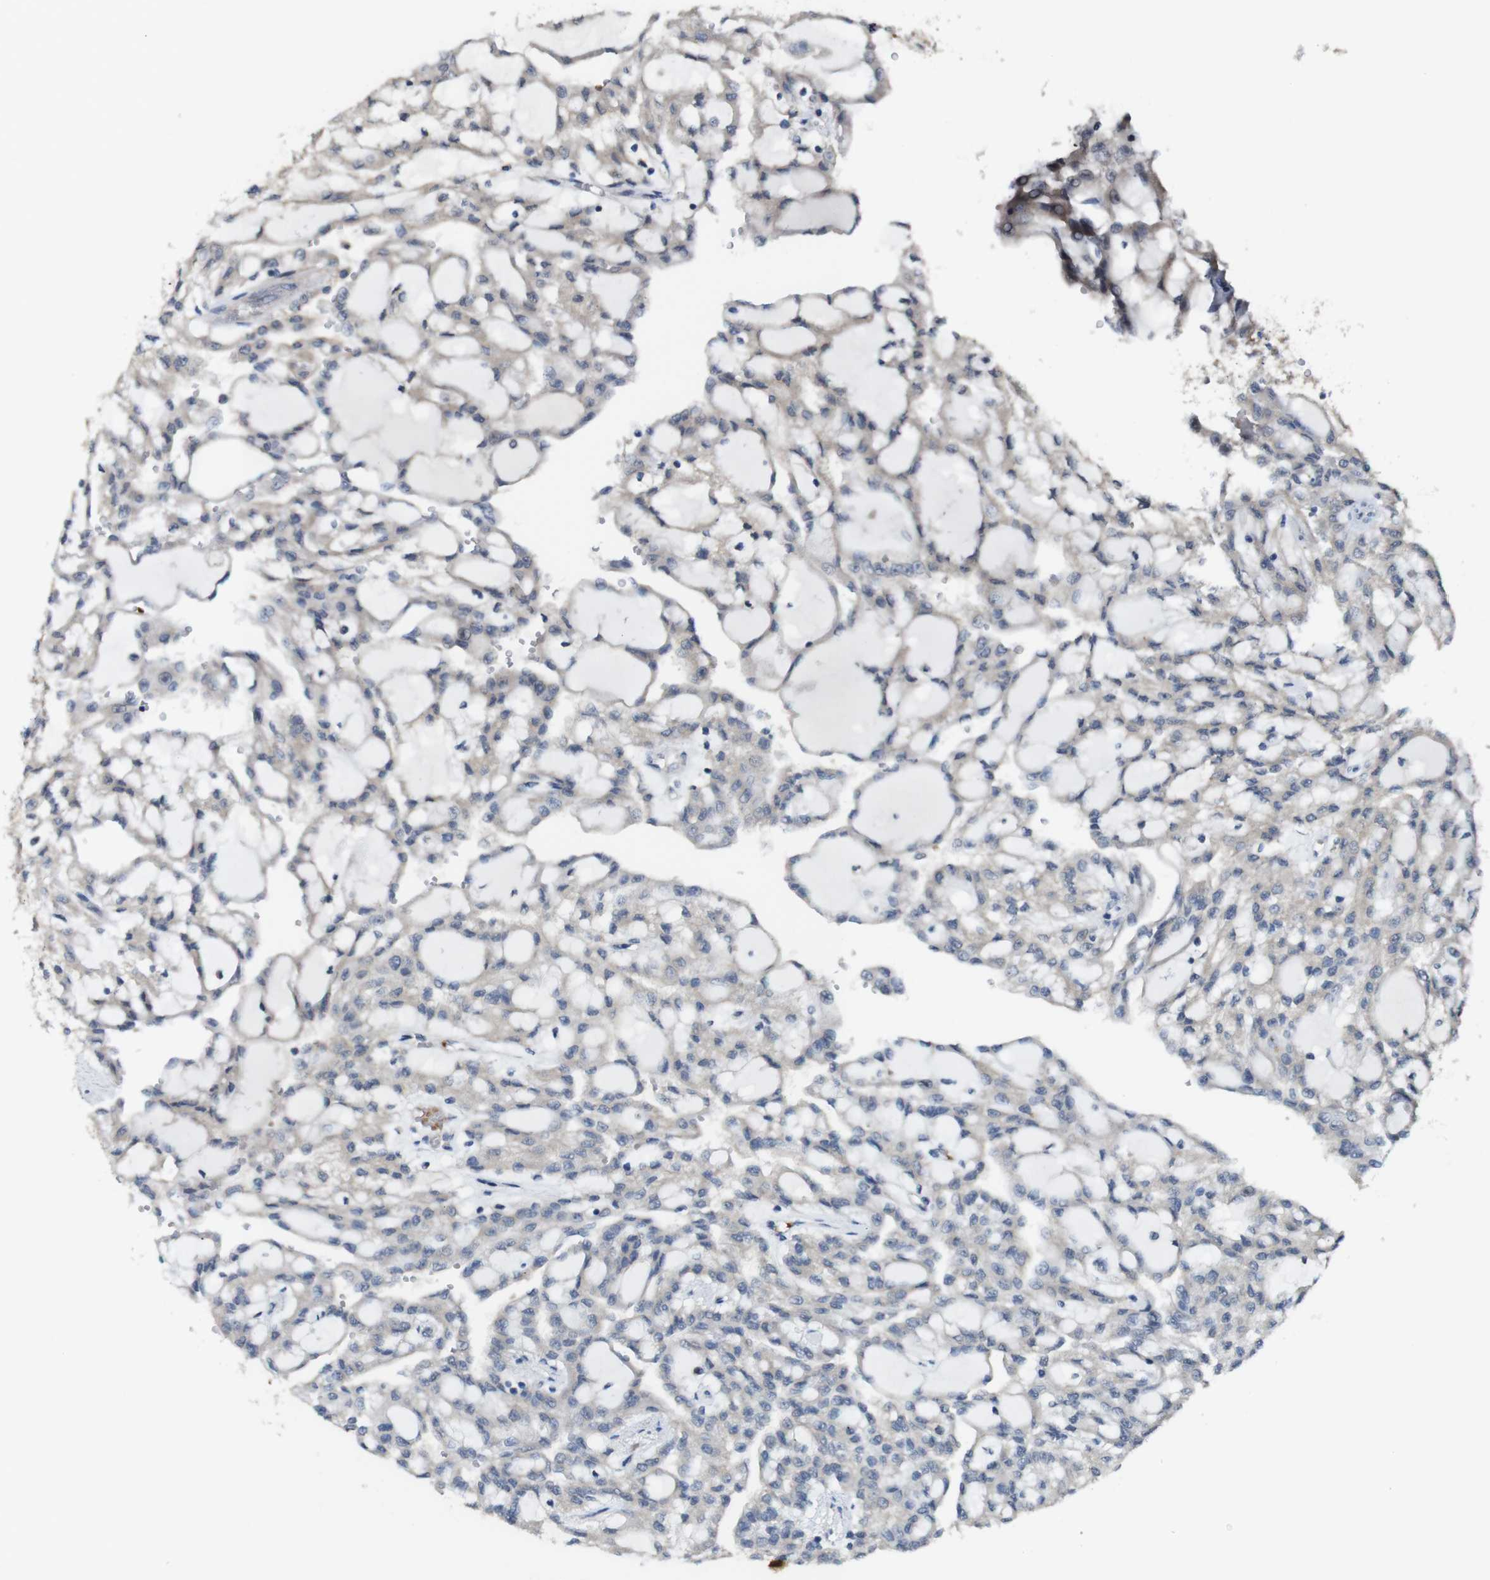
{"staining": {"intensity": "negative", "quantity": "none", "location": "none"}, "tissue": "renal cancer", "cell_type": "Tumor cells", "image_type": "cancer", "snomed": [{"axis": "morphology", "description": "Adenocarcinoma, NOS"}, {"axis": "topography", "description": "Kidney"}], "caption": "This is a image of IHC staining of adenocarcinoma (renal), which shows no expression in tumor cells. (DAB (3,3'-diaminobenzidine) immunohistochemistry (IHC) visualized using brightfield microscopy, high magnification).", "gene": "CDC34", "patient": {"sex": "male", "age": 63}}